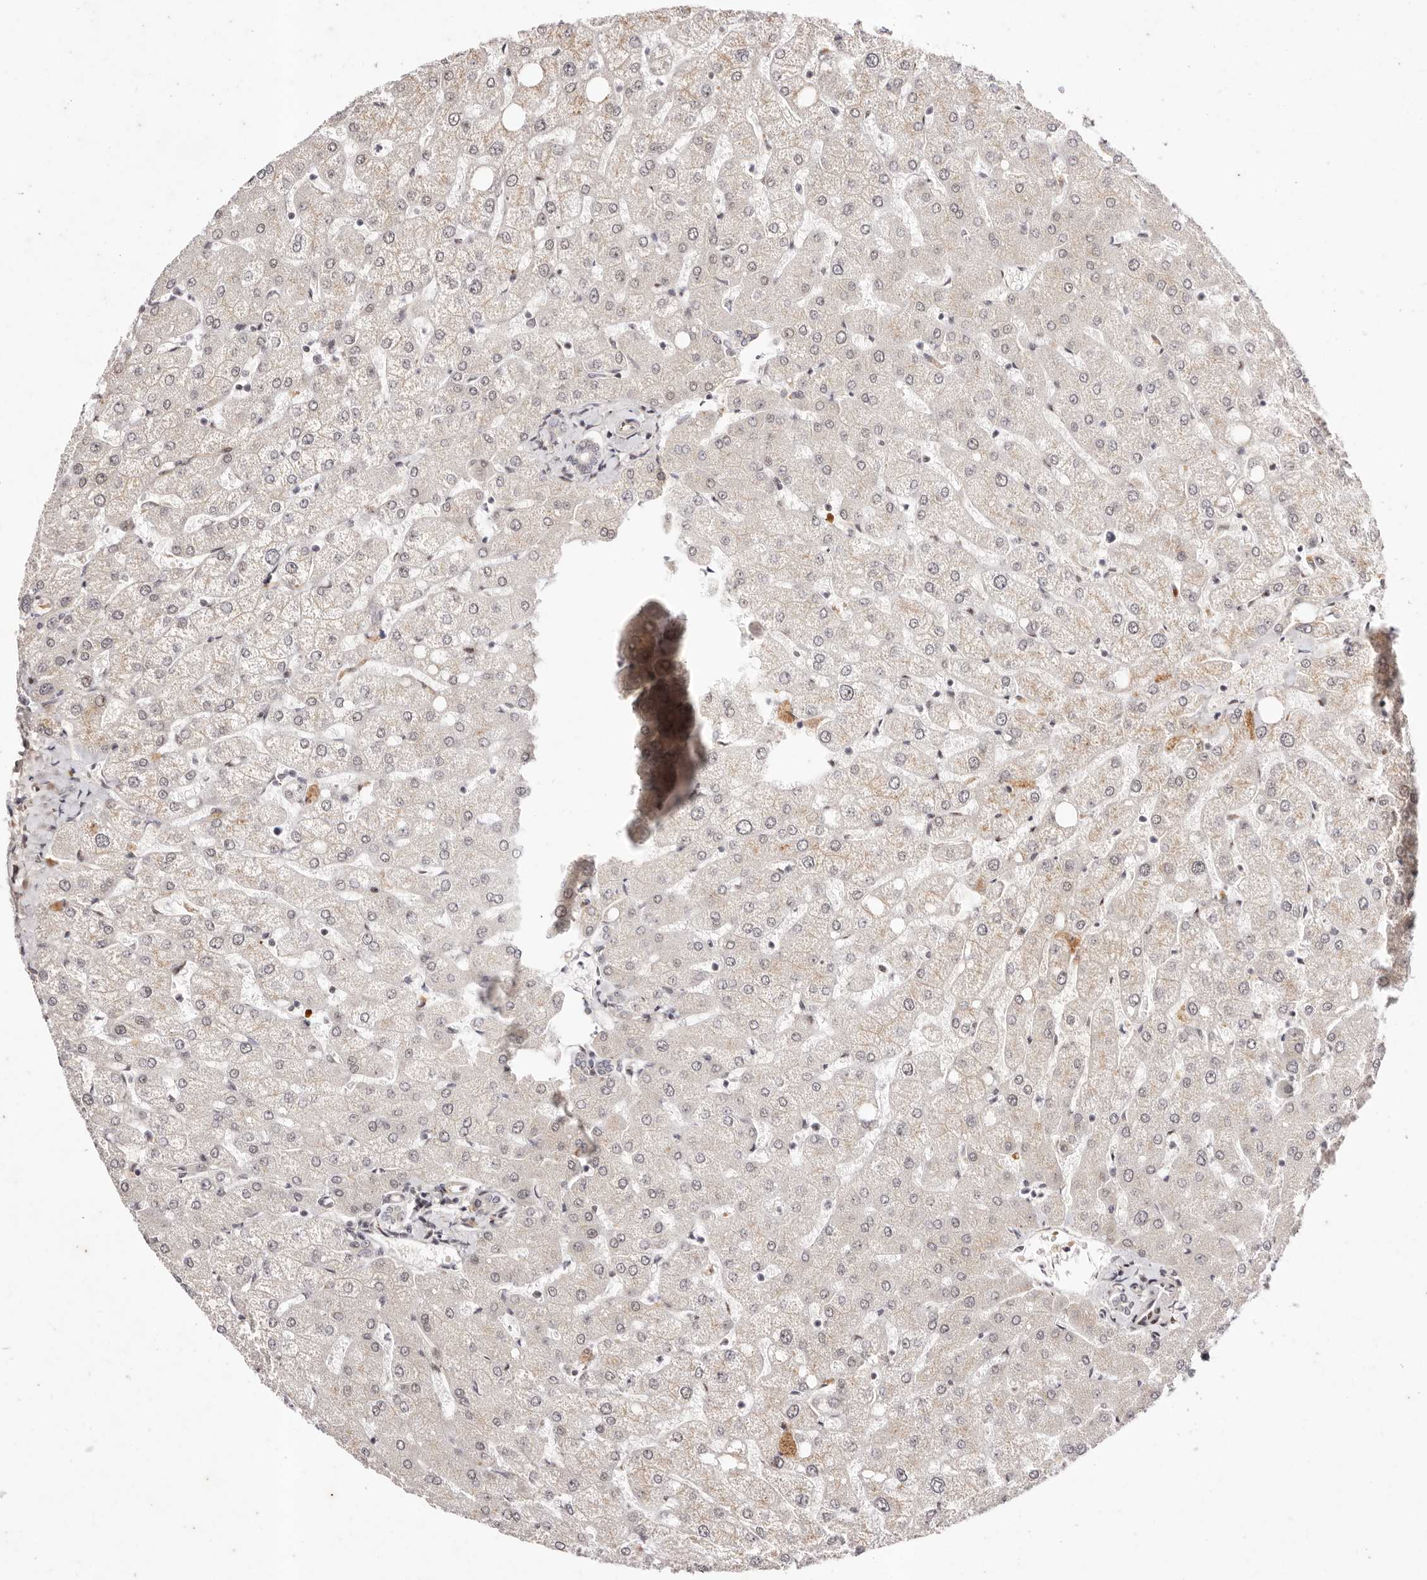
{"staining": {"intensity": "negative", "quantity": "none", "location": "none"}, "tissue": "liver", "cell_type": "Cholangiocytes", "image_type": "normal", "snomed": [{"axis": "morphology", "description": "Normal tissue, NOS"}, {"axis": "topography", "description": "Liver"}], "caption": "An immunohistochemistry (IHC) micrograph of unremarkable liver is shown. There is no staining in cholangiocytes of liver. (Brightfield microscopy of DAB (3,3'-diaminobenzidine) IHC at high magnification).", "gene": "WRN", "patient": {"sex": "female", "age": 54}}